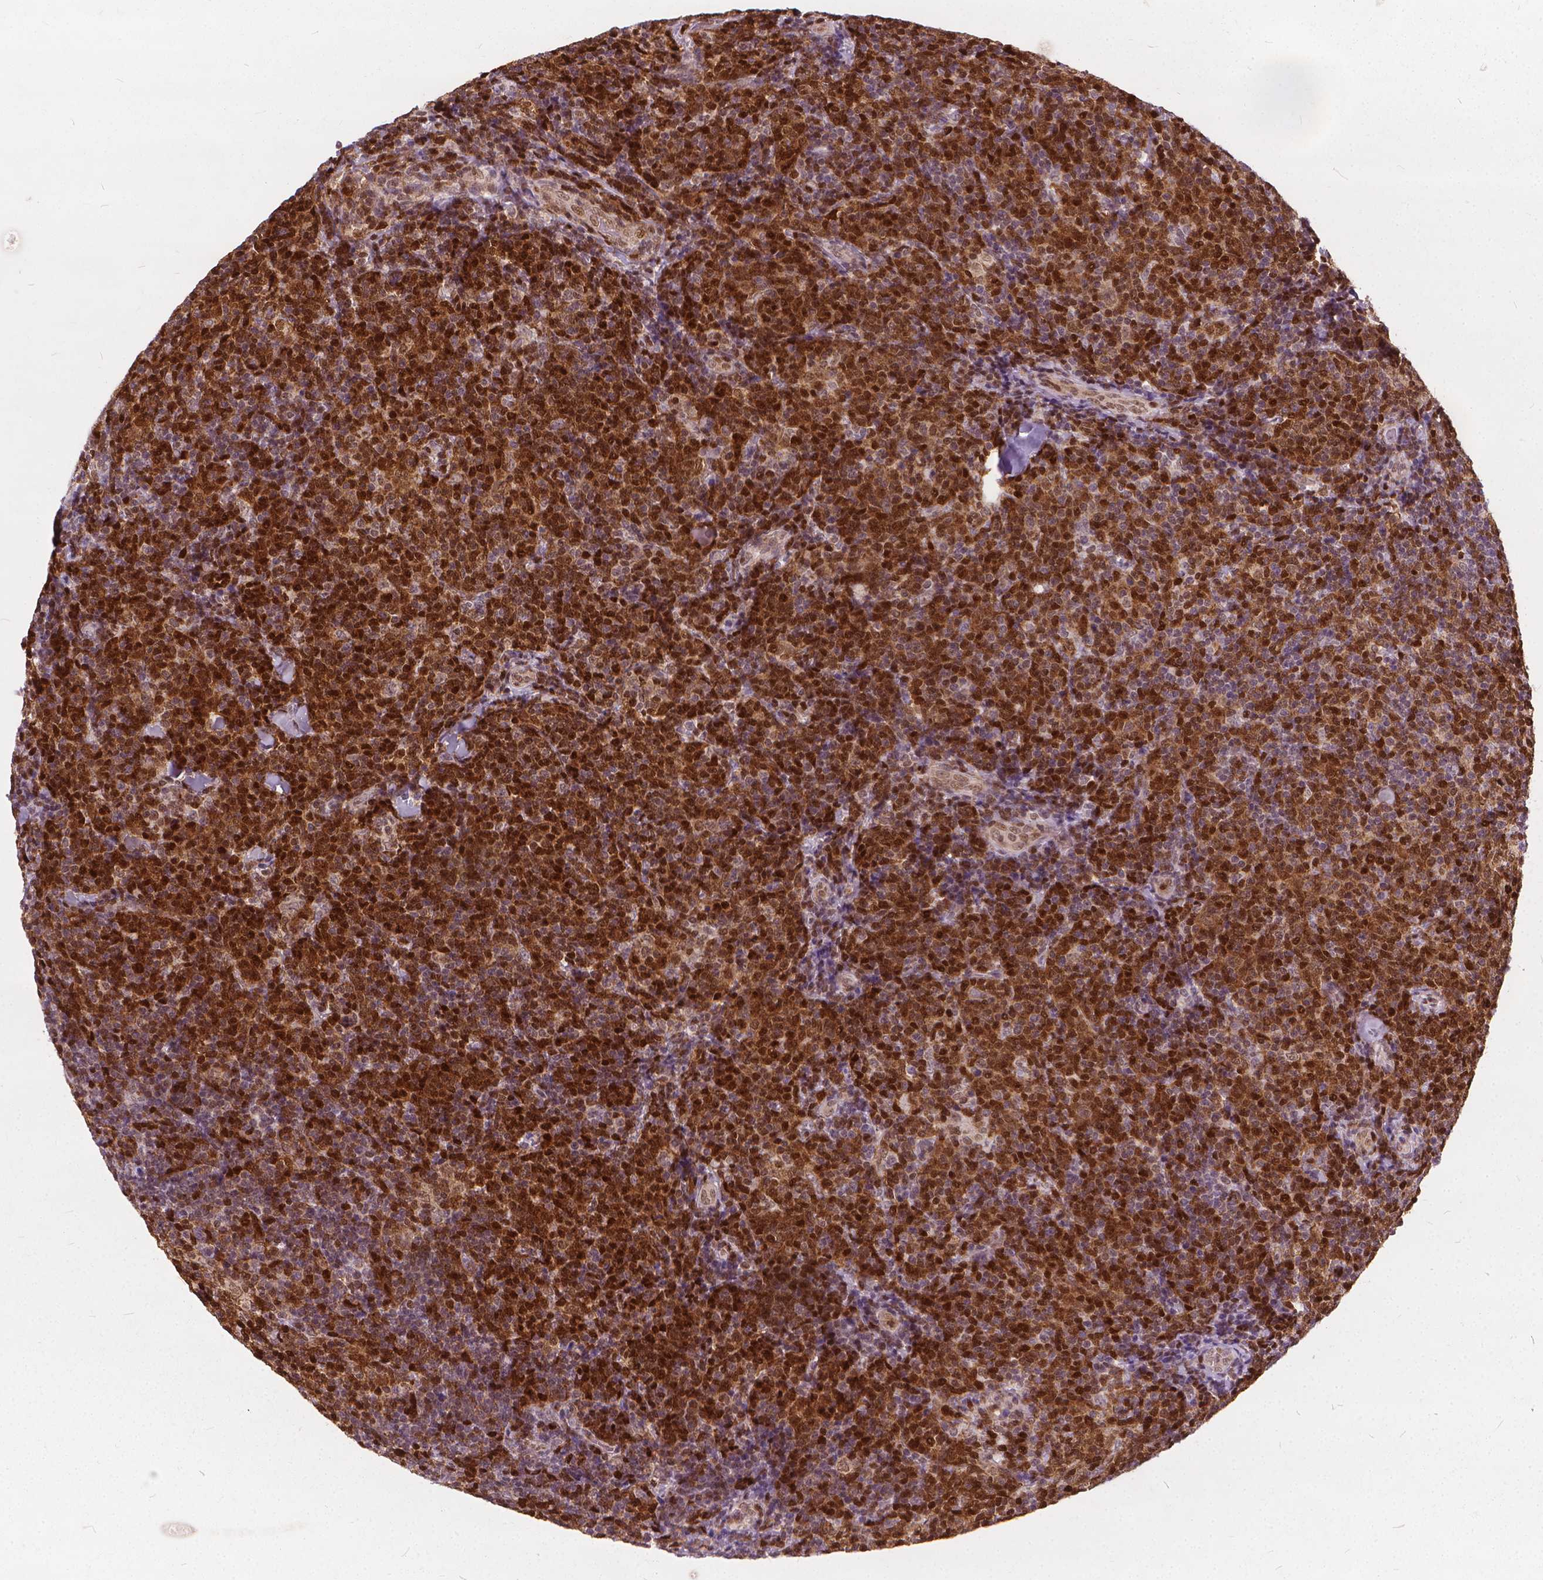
{"staining": {"intensity": "strong", "quantity": ">75%", "location": "cytoplasmic/membranous,nuclear"}, "tissue": "lymphoma", "cell_type": "Tumor cells", "image_type": "cancer", "snomed": [{"axis": "morphology", "description": "Malignant lymphoma, non-Hodgkin's type, Low grade"}, {"axis": "topography", "description": "Lymph node"}], "caption": "Immunohistochemical staining of lymphoma displays high levels of strong cytoplasmic/membranous and nuclear protein staining in approximately >75% of tumor cells. The protein is shown in brown color, while the nuclei are stained blue.", "gene": "STAT5B", "patient": {"sex": "female", "age": 56}}